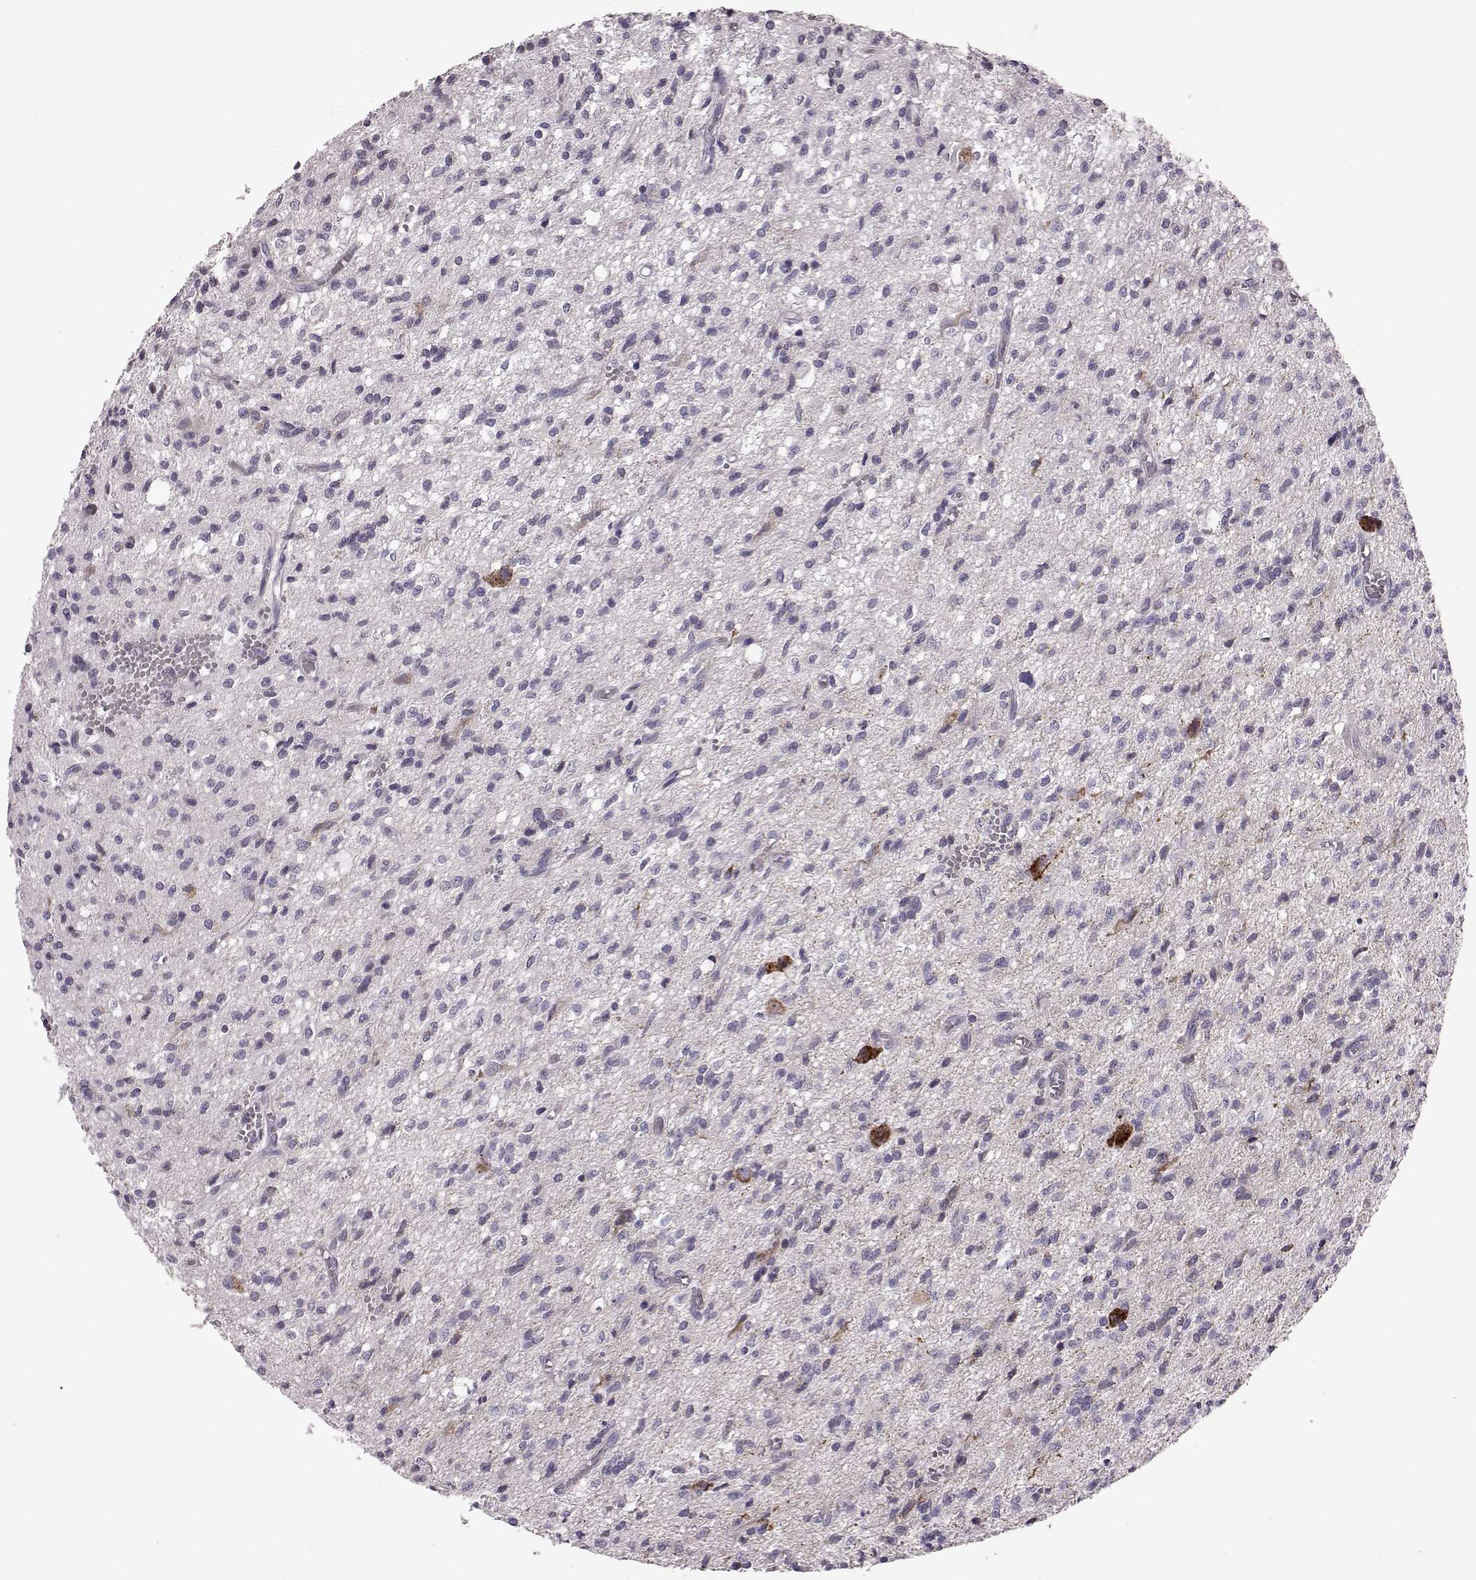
{"staining": {"intensity": "negative", "quantity": "none", "location": "none"}, "tissue": "glioma", "cell_type": "Tumor cells", "image_type": "cancer", "snomed": [{"axis": "morphology", "description": "Glioma, malignant, Low grade"}, {"axis": "topography", "description": "Brain"}], "caption": "A photomicrograph of human malignant low-grade glioma is negative for staining in tumor cells.", "gene": "ATP5MF", "patient": {"sex": "male", "age": 64}}